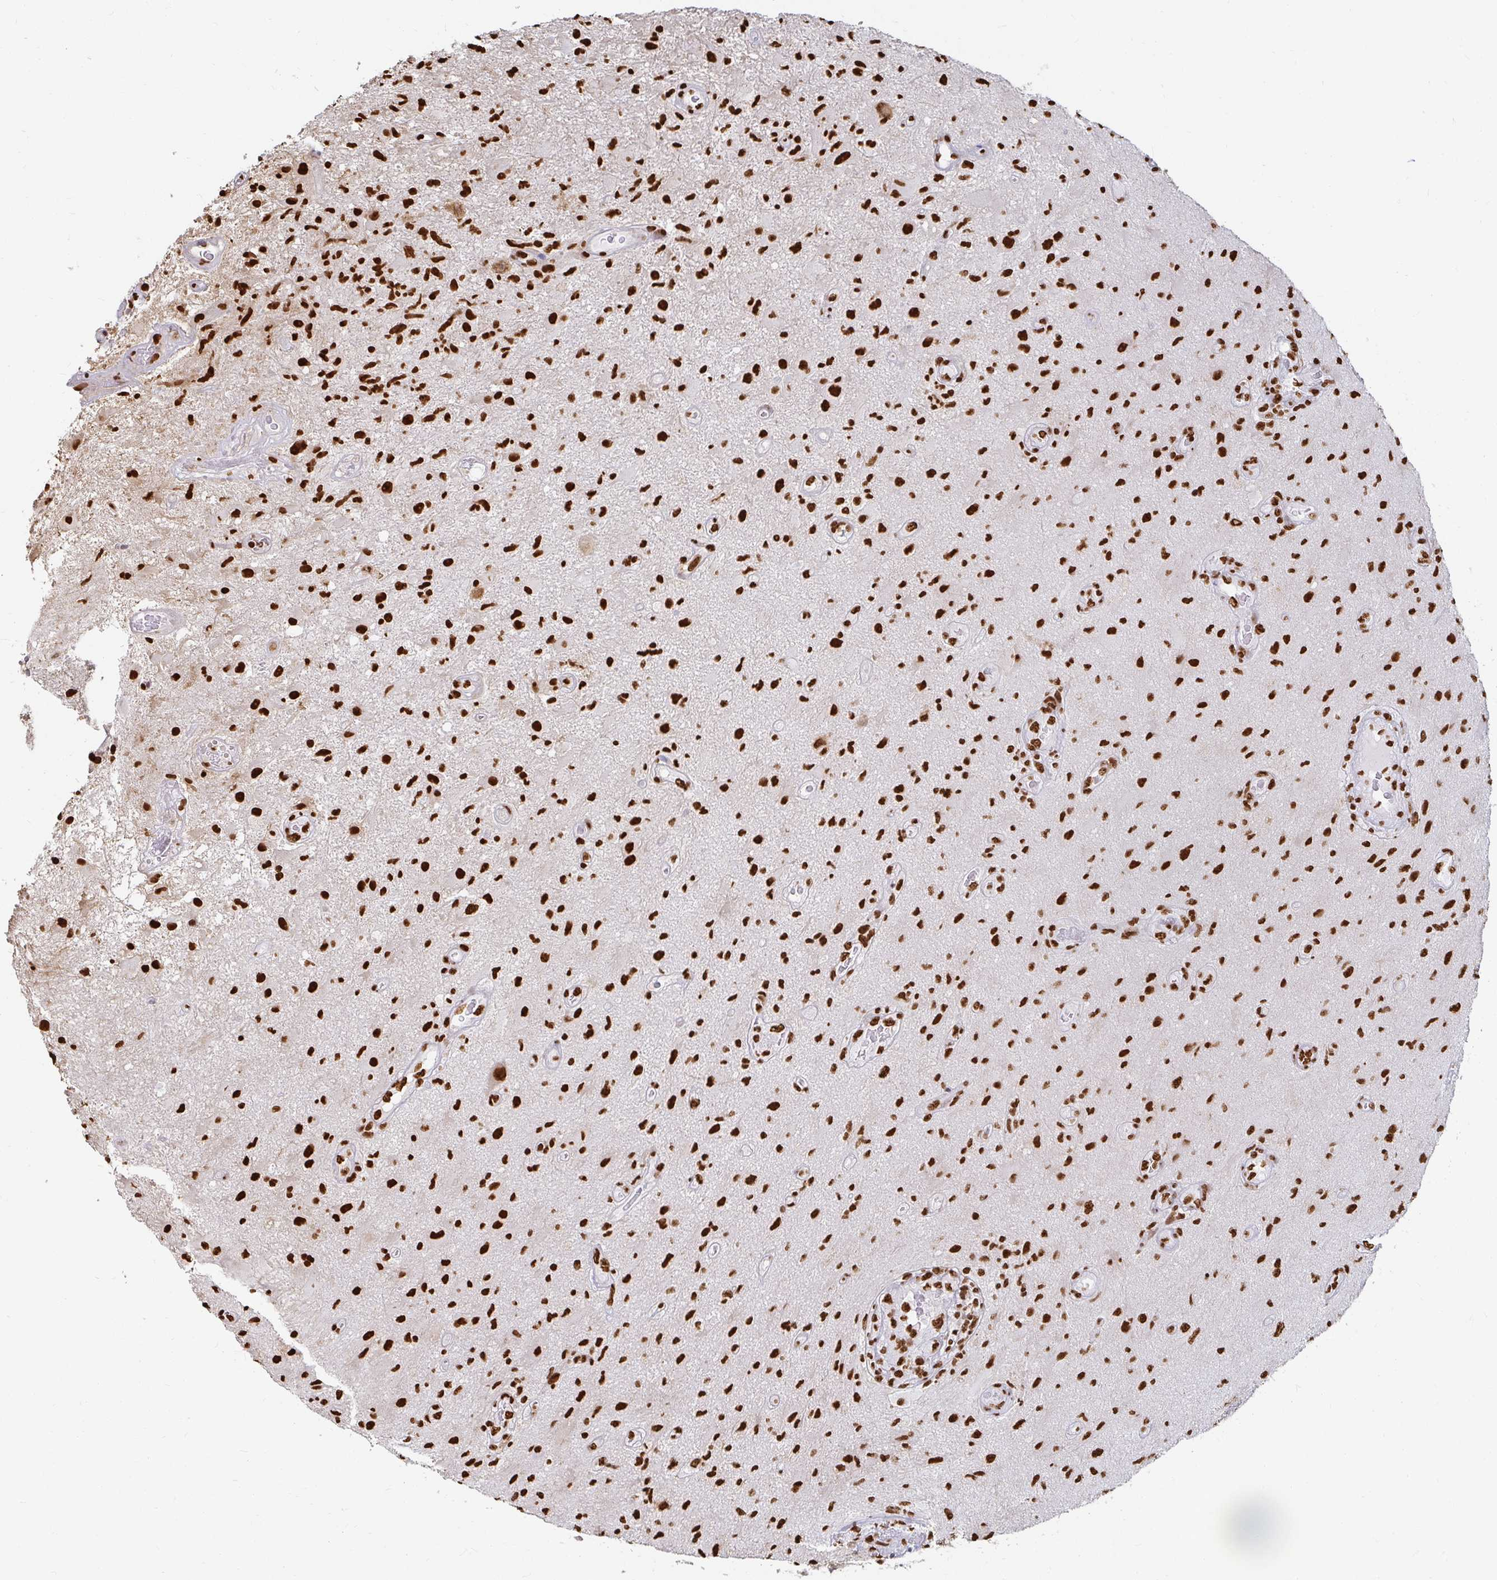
{"staining": {"intensity": "strong", "quantity": ">75%", "location": "nuclear"}, "tissue": "glioma", "cell_type": "Tumor cells", "image_type": "cancer", "snomed": [{"axis": "morphology", "description": "Glioma, malignant, High grade"}, {"axis": "topography", "description": "Brain"}], "caption": "Protein staining of glioma tissue displays strong nuclear positivity in approximately >75% of tumor cells.", "gene": "HNRNPU", "patient": {"sex": "male", "age": 67}}